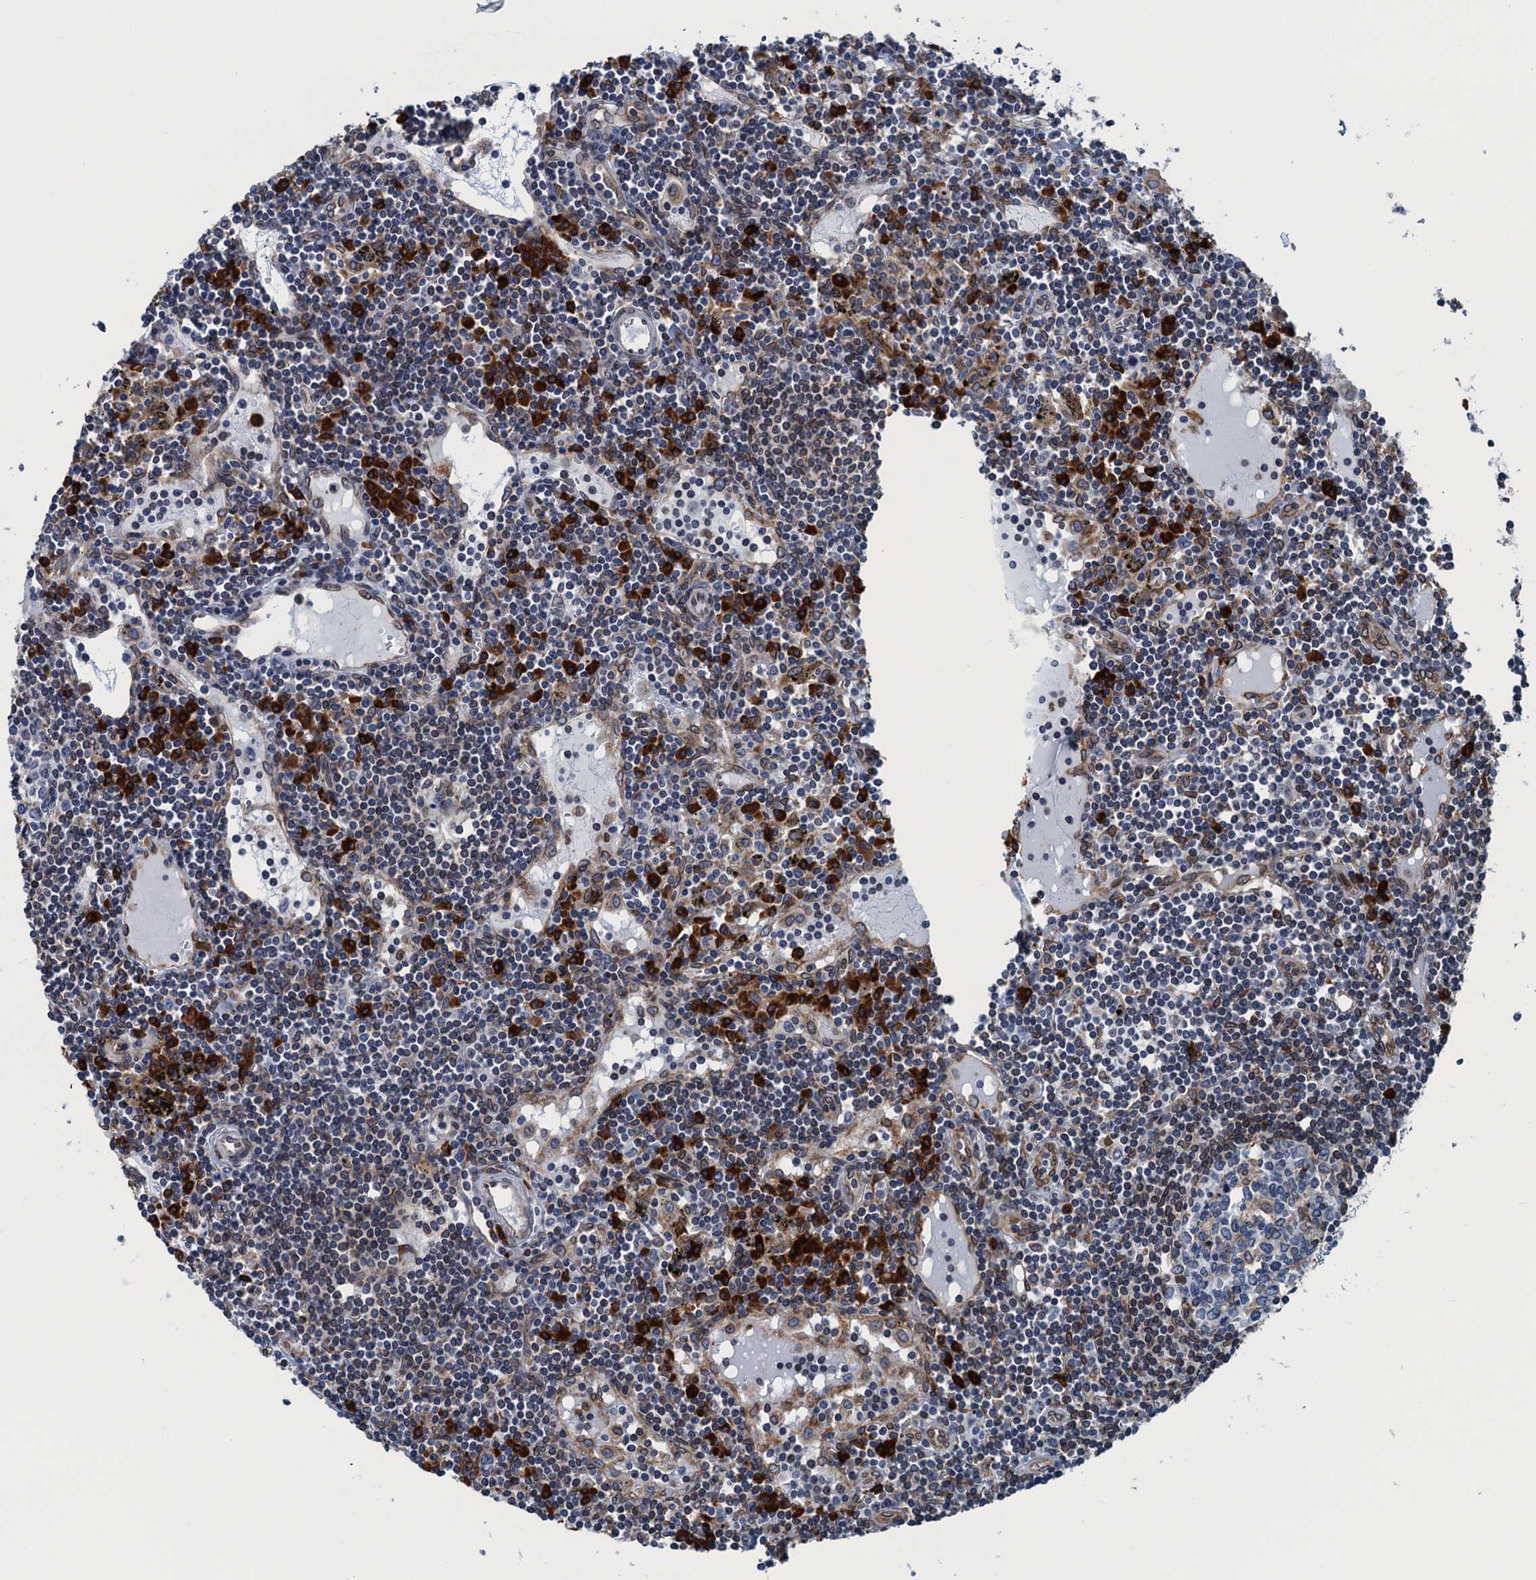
{"staining": {"intensity": "moderate", "quantity": "<25%", "location": "cytoplasmic/membranous"}, "tissue": "lymph node", "cell_type": "Germinal center cells", "image_type": "normal", "snomed": [{"axis": "morphology", "description": "Normal tissue, NOS"}, {"axis": "topography", "description": "Lymph node"}], "caption": "Protein staining of unremarkable lymph node reveals moderate cytoplasmic/membranous expression in approximately <25% of germinal center cells. (brown staining indicates protein expression, while blue staining denotes nuclei).", "gene": "TMEM205", "patient": {"sex": "male", "age": 74}}